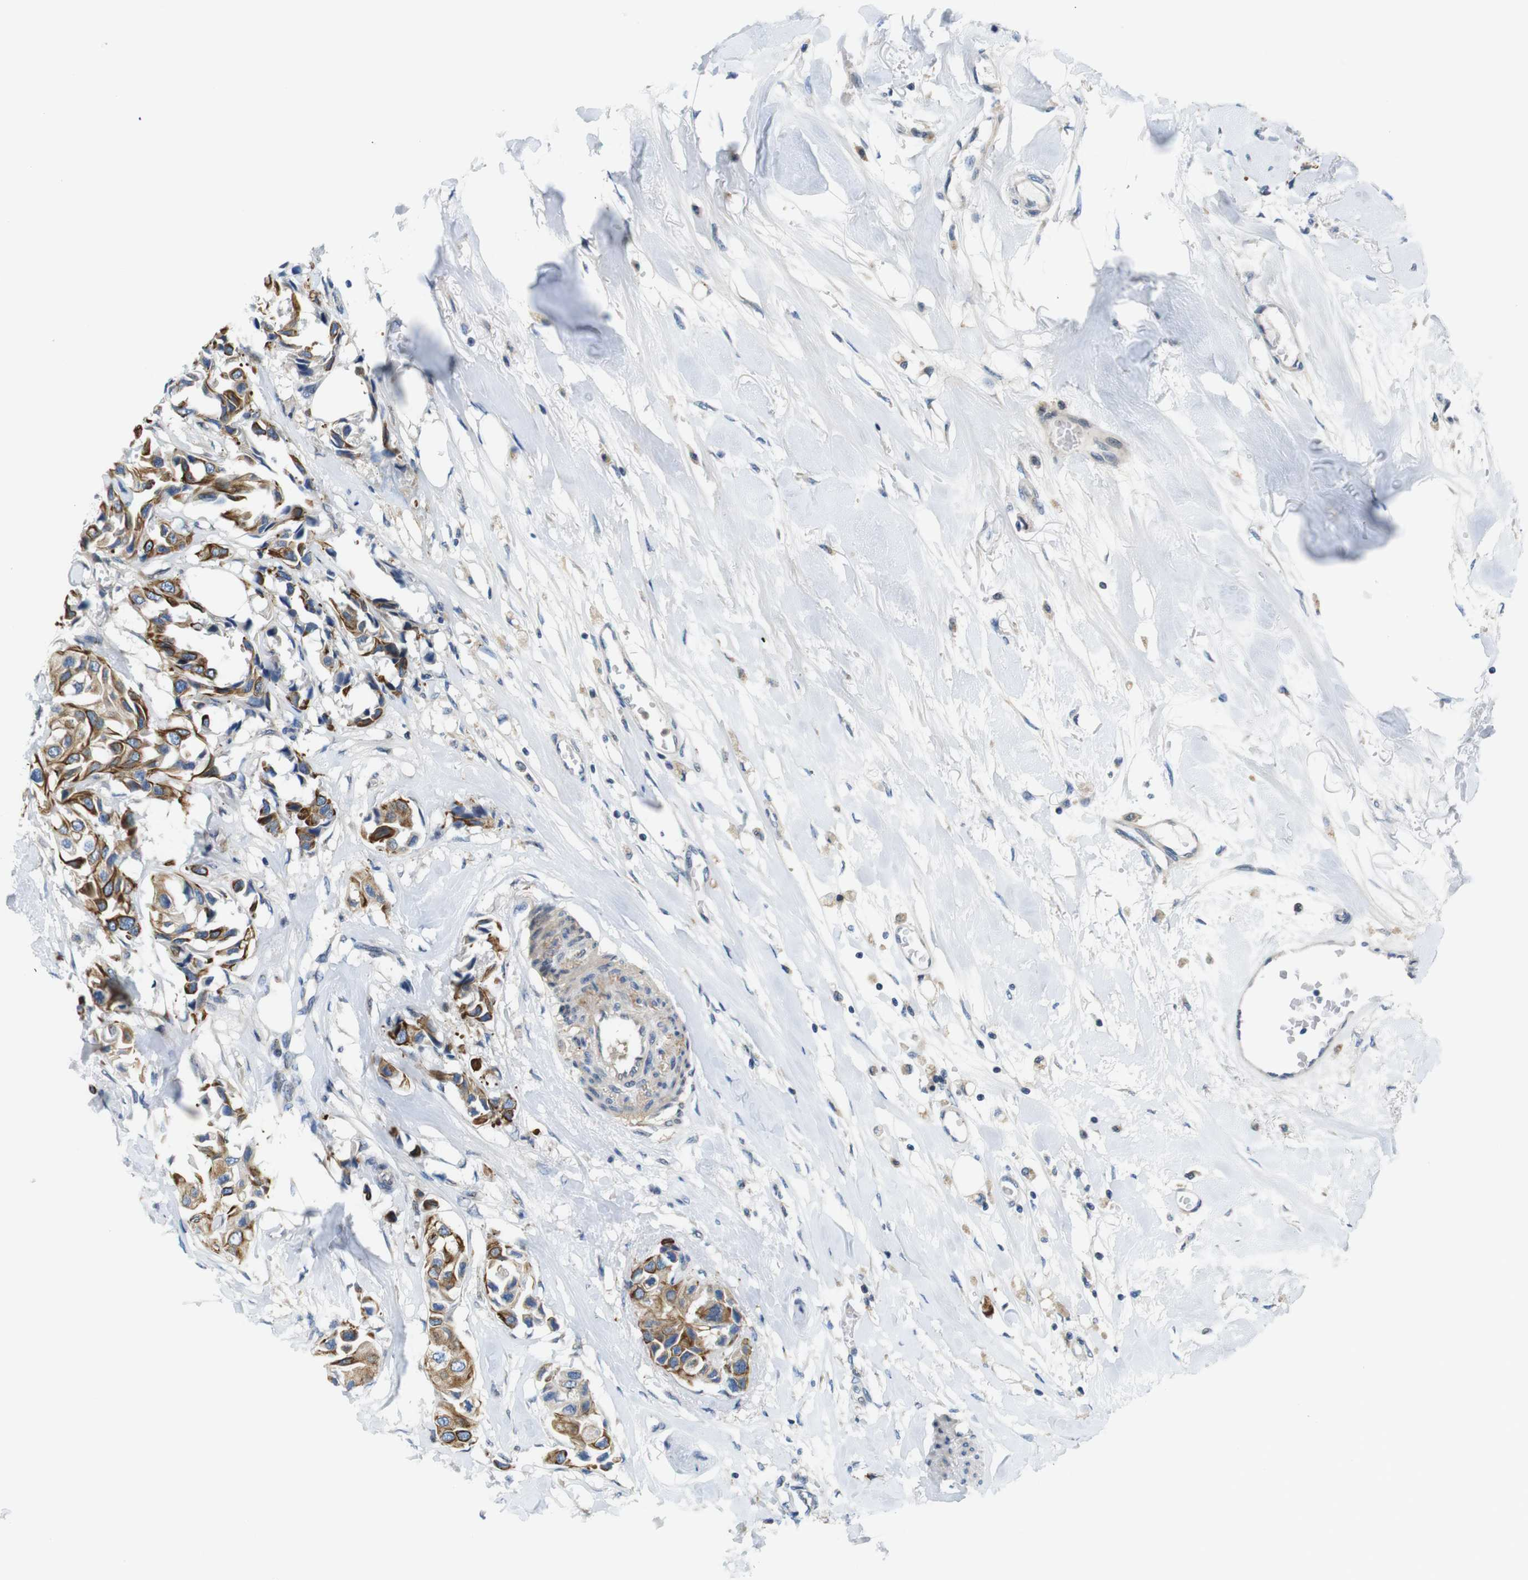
{"staining": {"intensity": "moderate", "quantity": "25%-75%", "location": "cytoplasmic/membranous"}, "tissue": "breast cancer", "cell_type": "Tumor cells", "image_type": "cancer", "snomed": [{"axis": "morphology", "description": "Duct carcinoma"}, {"axis": "topography", "description": "Breast"}], "caption": "The photomicrograph exhibits a brown stain indicating the presence of a protein in the cytoplasmic/membranous of tumor cells in breast cancer (intraductal carcinoma). (DAB IHC with brightfield microscopy, high magnification).", "gene": "ZDHHC3", "patient": {"sex": "female", "age": 80}}